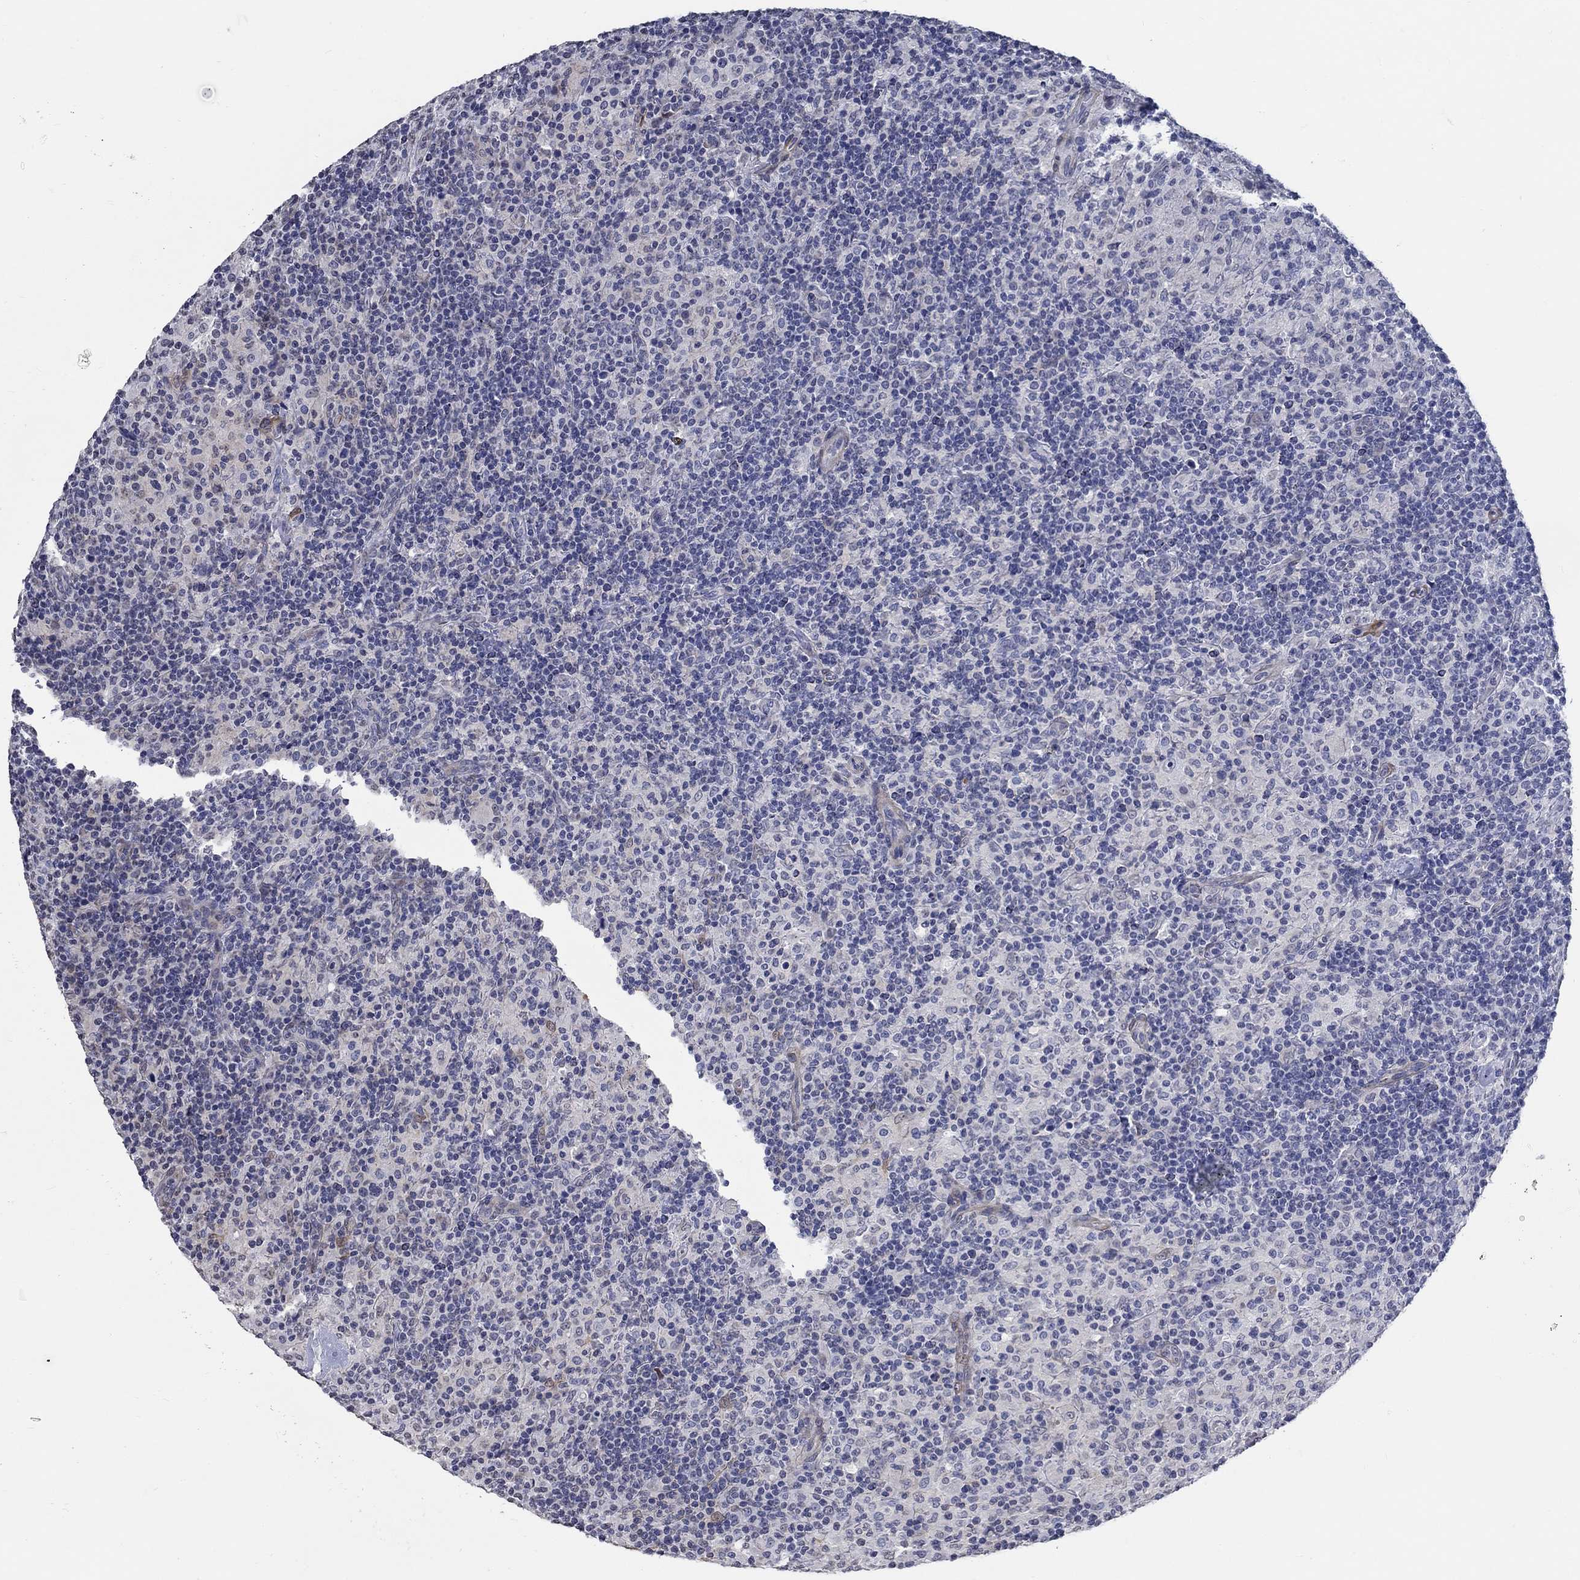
{"staining": {"intensity": "negative", "quantity": "none", "location": "none"}, "tissue": "lymphoma", "cell_type": "Tumor cells", "image_type": "cancer", "snomed": [{"axis": "morphology", "description": "Hodgkin's disease, NOS"}, {"axis": "topography", "description": "Lymph node"}], "caption": "High magnification brightfield microscopy of lymphoma stained with DAB (3,3'-diaminobenzidine) (brown) and counterstained with hematoxylin (blue): tumor cells show no significant expression.", "gene": "PDE1B", "patient": {"sex": "male", "age": 70}}